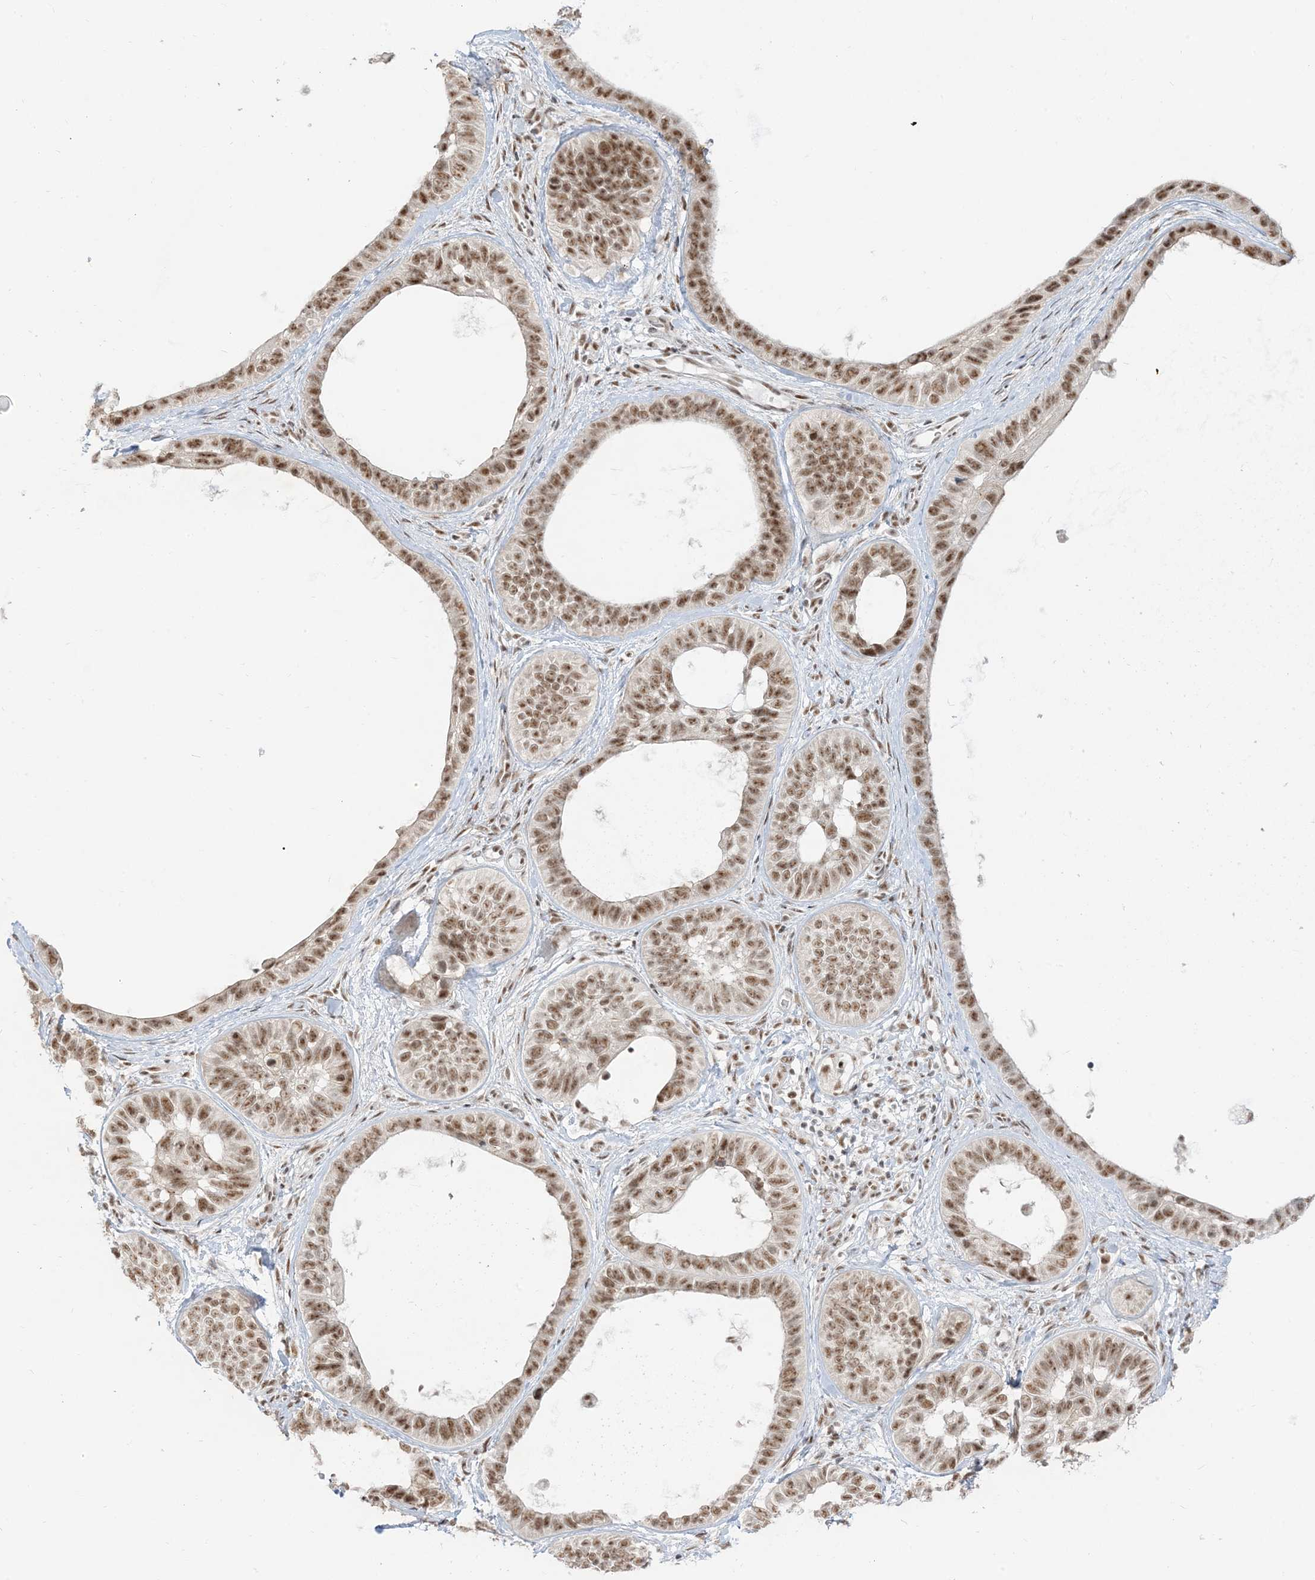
{"staining": {"intensity": "moderate", "quantity": ">75%", "location": "nuclear"}, "tissue": "skin cancer", "cell_type": "Tumor cells", "image_type": "cancer", "snomed": [{"axis": "morphology", "description": "Basal cell carcinoma"}, {"axis": "topography", "description": "Skin"}], "caption": "Skin cancer (basal cell carcinoma) tissue exhibits moderate nuclear staining in approximately >75% of tumor cells", "gene": "ARGLU1", "patient": {"sex": "male", "age": 62}}